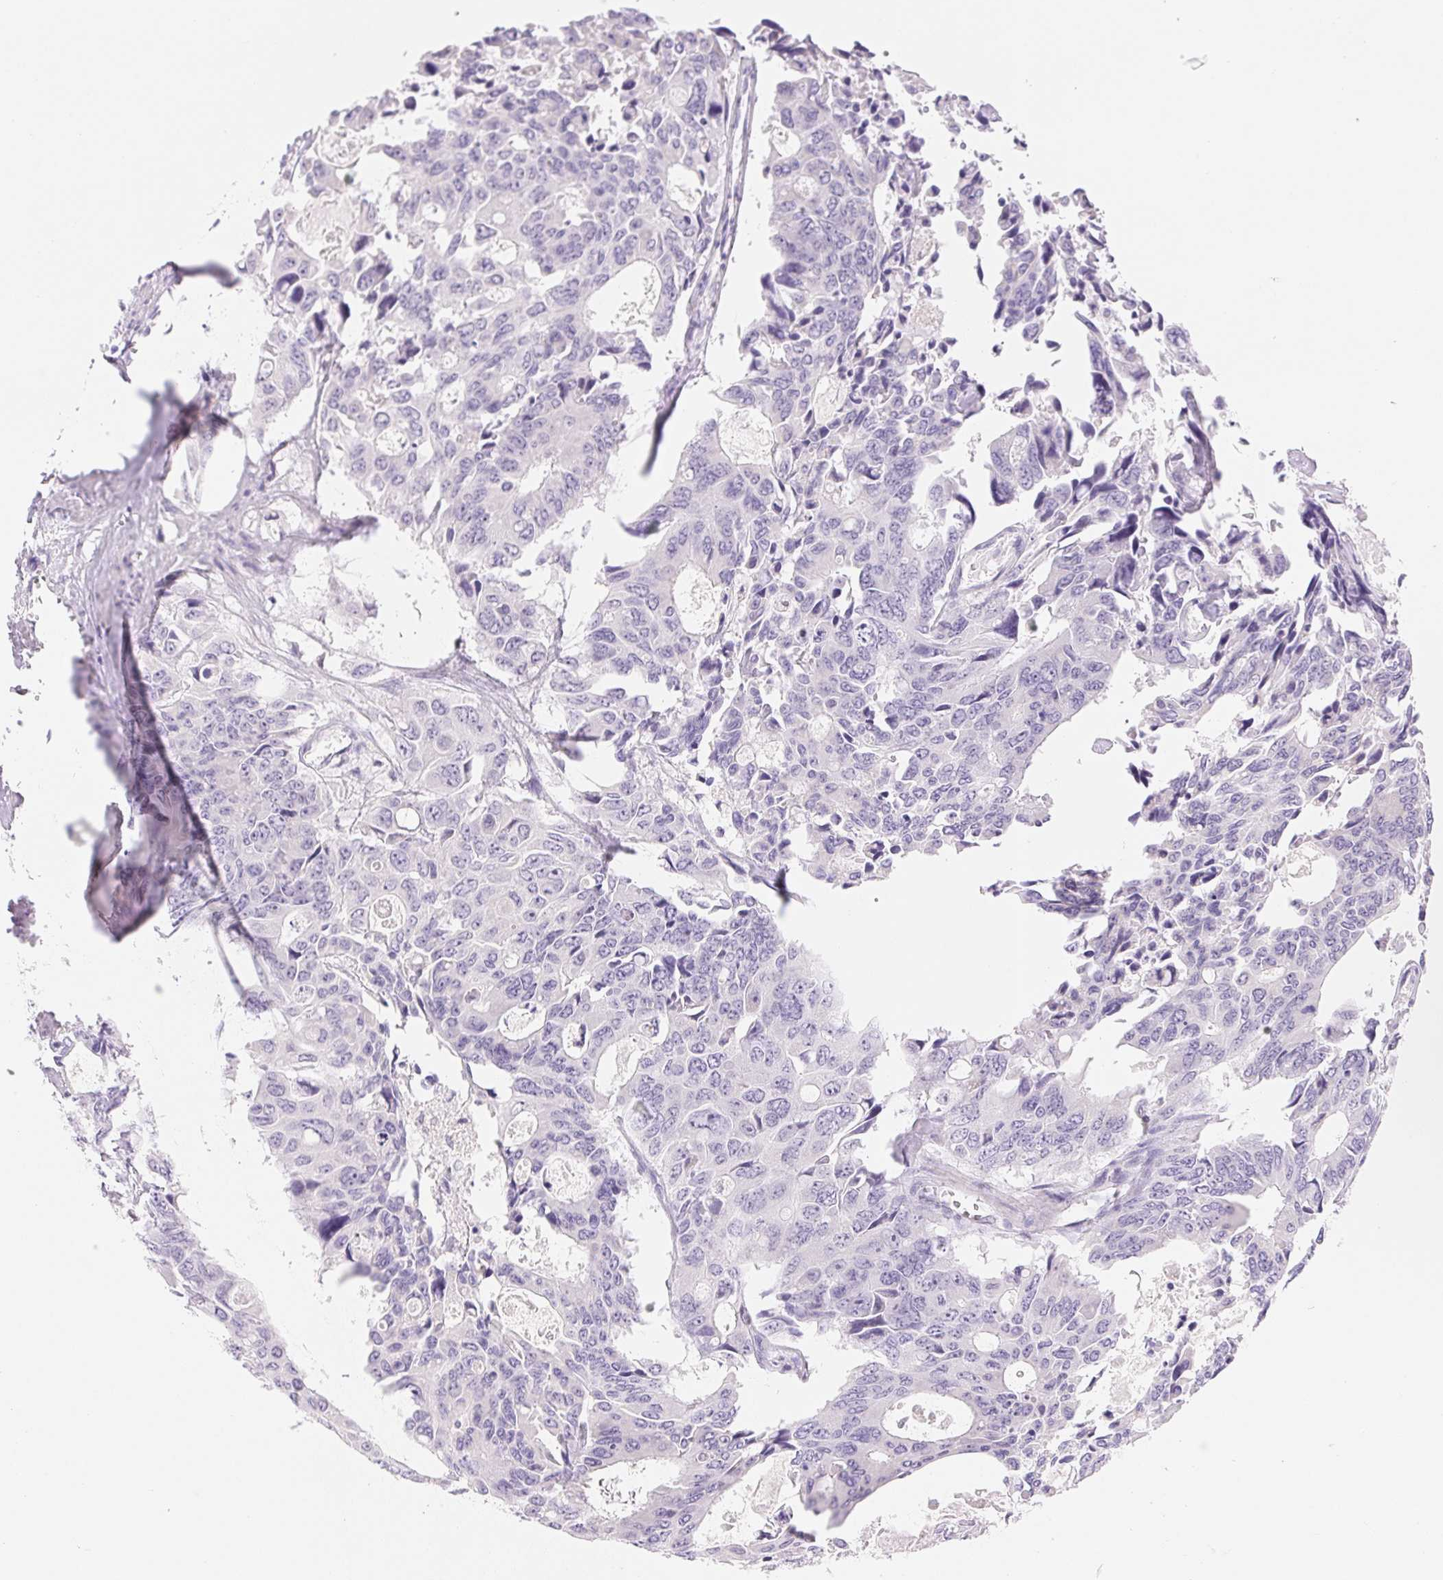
{"staining": {"intensity": "negative", "quantity": "none", "location": "none"}, "tissue": "colorectal cancer", "cell_type": "Tumor cells", "image_type": "cancer", "snomed": [{"axis": "morphology", "description": "Adenocarcinoma, NOS"}, {"axis": "topography", "description": "Rectum"}], "caption": "This is an immunohistochemistry micrograph of colorectal cancer. There is no expression in tumor cells.", "gene": "ASGR2", "patient": {"sex": "male", "age": 76}}